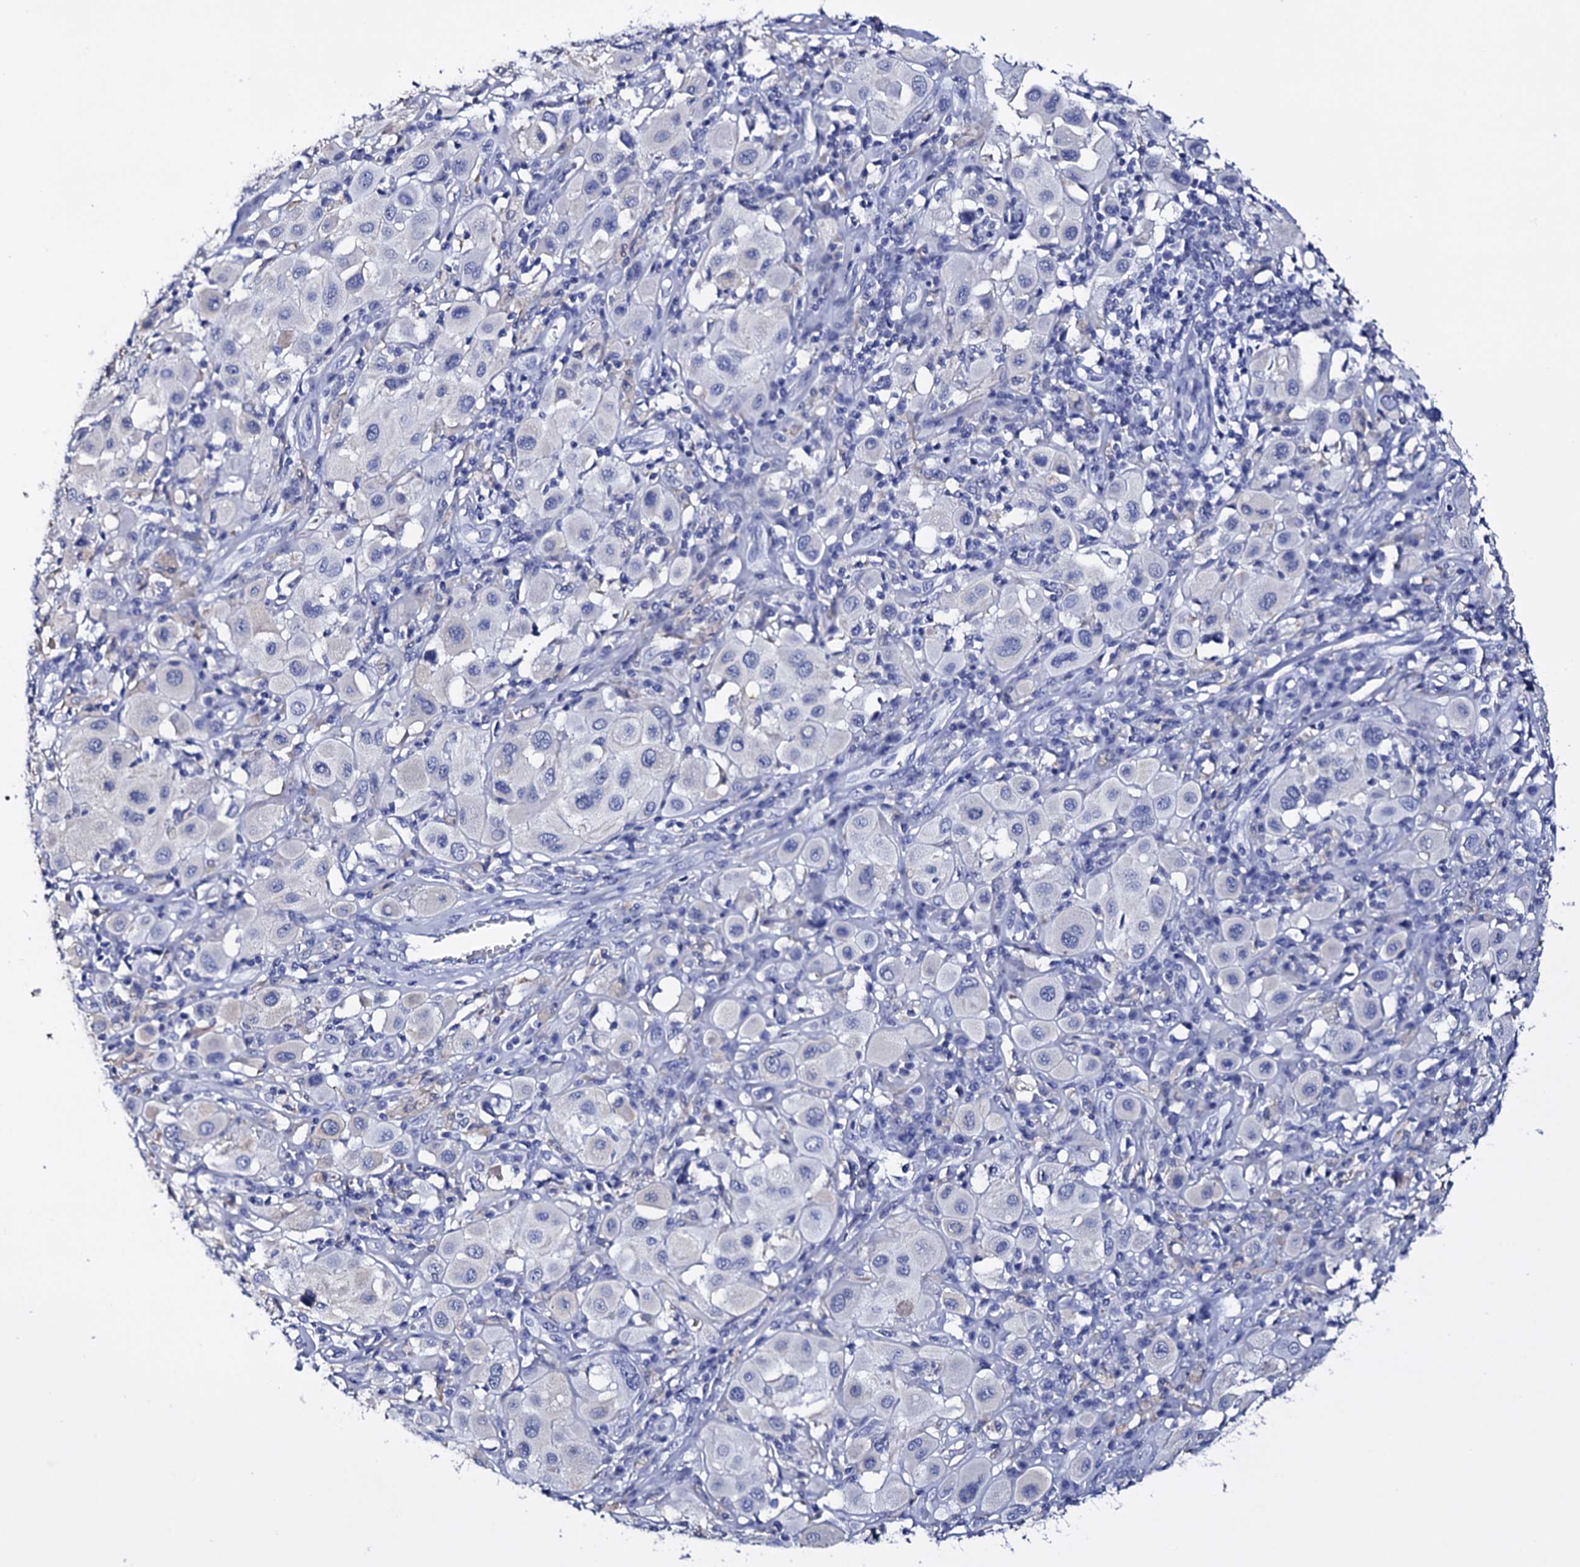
{"staining": {"intensity": "negative", "quantity": "none", "location": "none"}, "tissue": "melanoma", "cell_type": "Tumor cells", "image_type": "cancer", "snomed": [{"axis": "morphology", "description": "Malignant melanoma, Metastatic site"}, {"axis": "topography", "description": "Skin"}], "caption": "The photomicrograph exhibits no significant expression in tumor cells of melanoma. The staining was performed using DAB to visualize the protein expression in brown, while the nuclei were stained in blue with hematoxylin (Magnification: 20x).", "gene": "ITPRID2", "patient": {"sex": "male", "age": 41}}